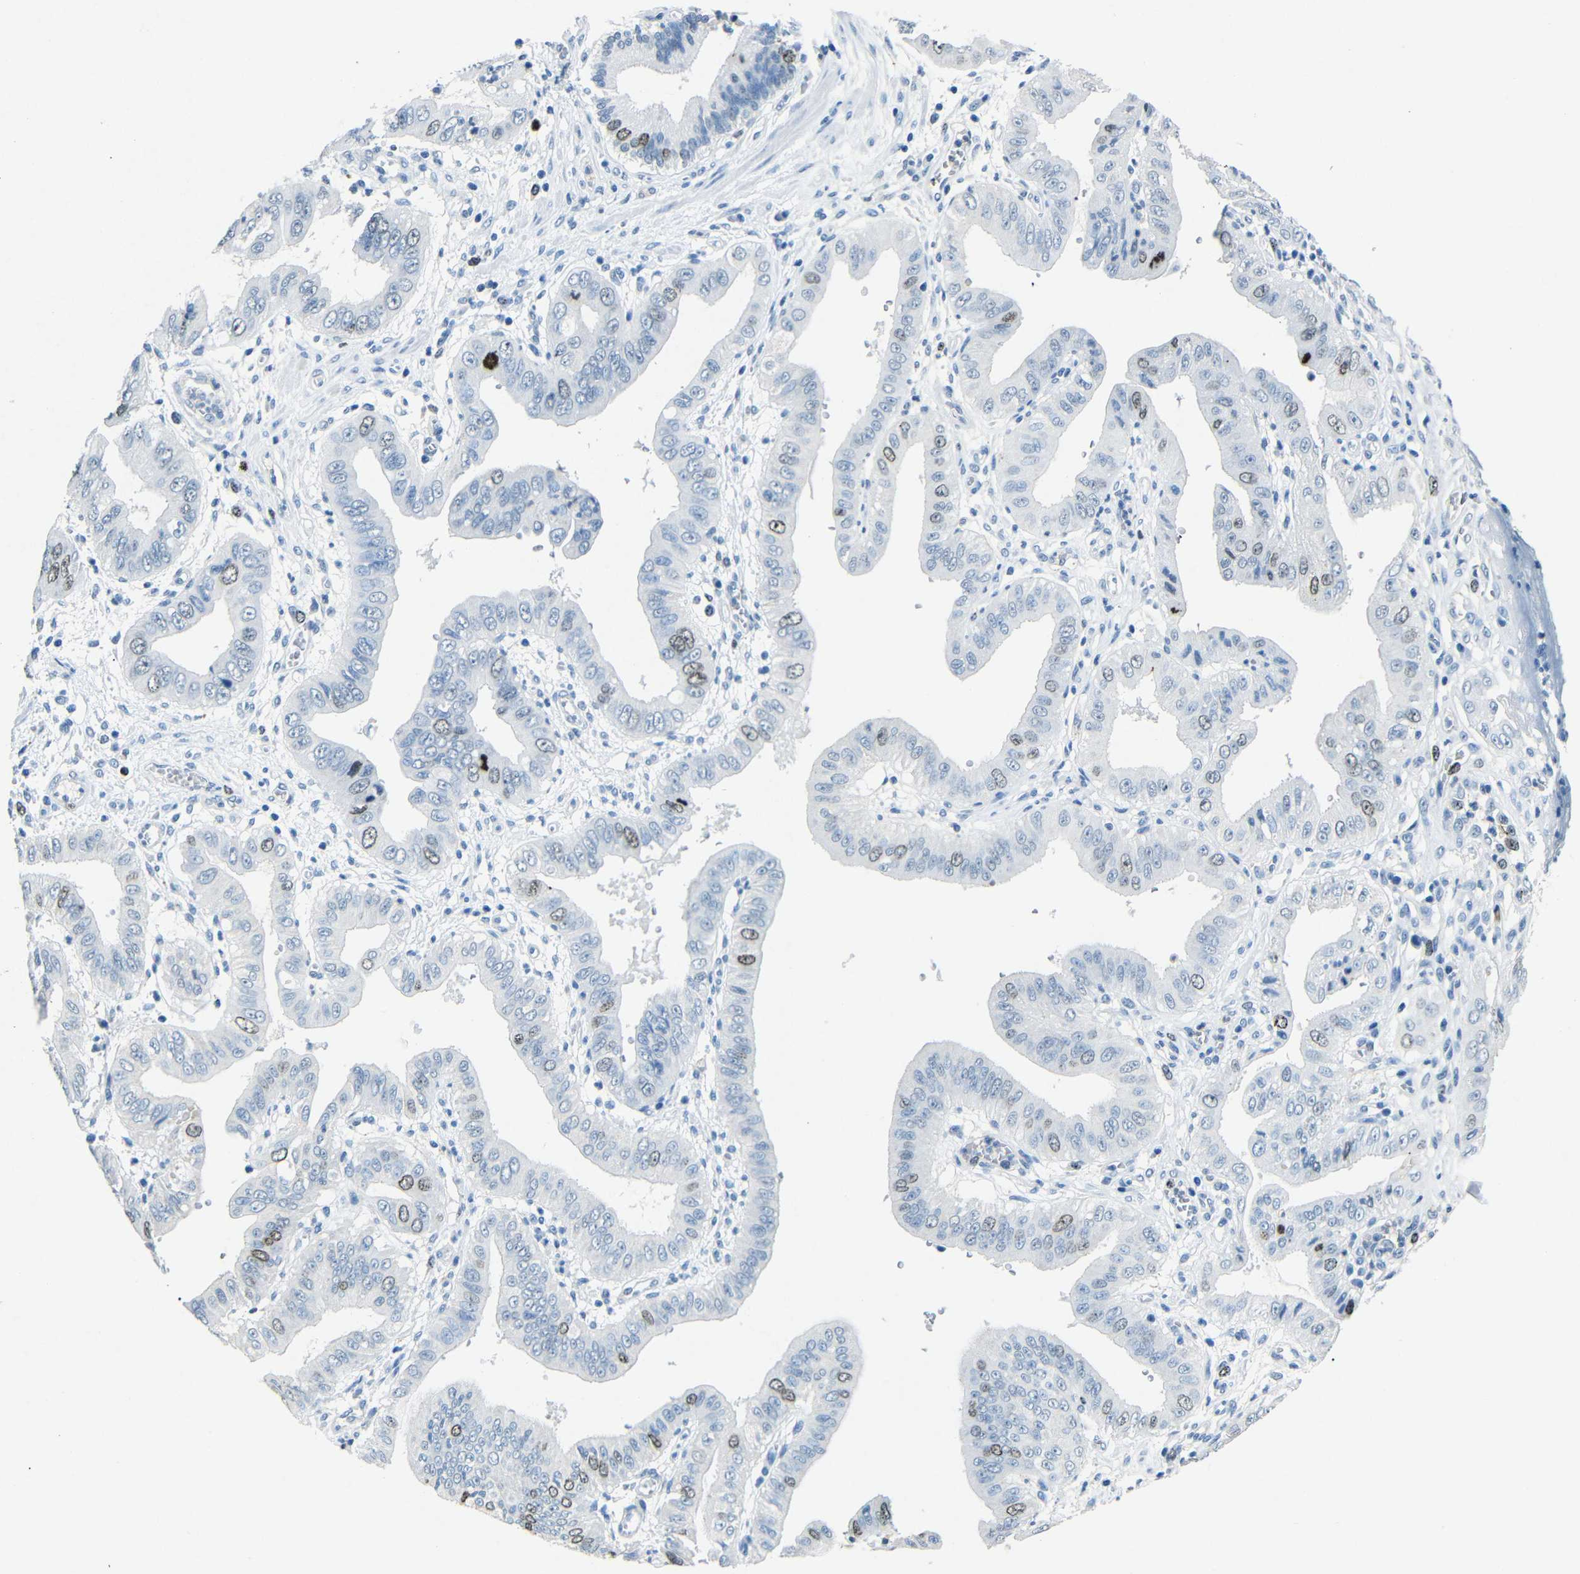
{"staining": {"intensity": "moderate", "quantity": "<25%", "location": "nuclear"}, "tissue": "pancreatic cancer", "cell_type": "Tumor cells", "image_type": "cancer", "snomed": [{"axis": "morphology", "description": "Normal tissue, NOS"}, {"axis": "topography", "description": "Lymph node"}], "caption": "Protein staining of pancreatic cancer tissue reveals moderate nuclear positivity in about <25% of tumor cells. The staining was performed using DAB (3,3'-diaminobenzidine), with brown indicating positive protein expression. Nuclei are stained blue with hematoxylin.", "gene": "INCENP", "patient": {"sex": "male", "age": 50}}